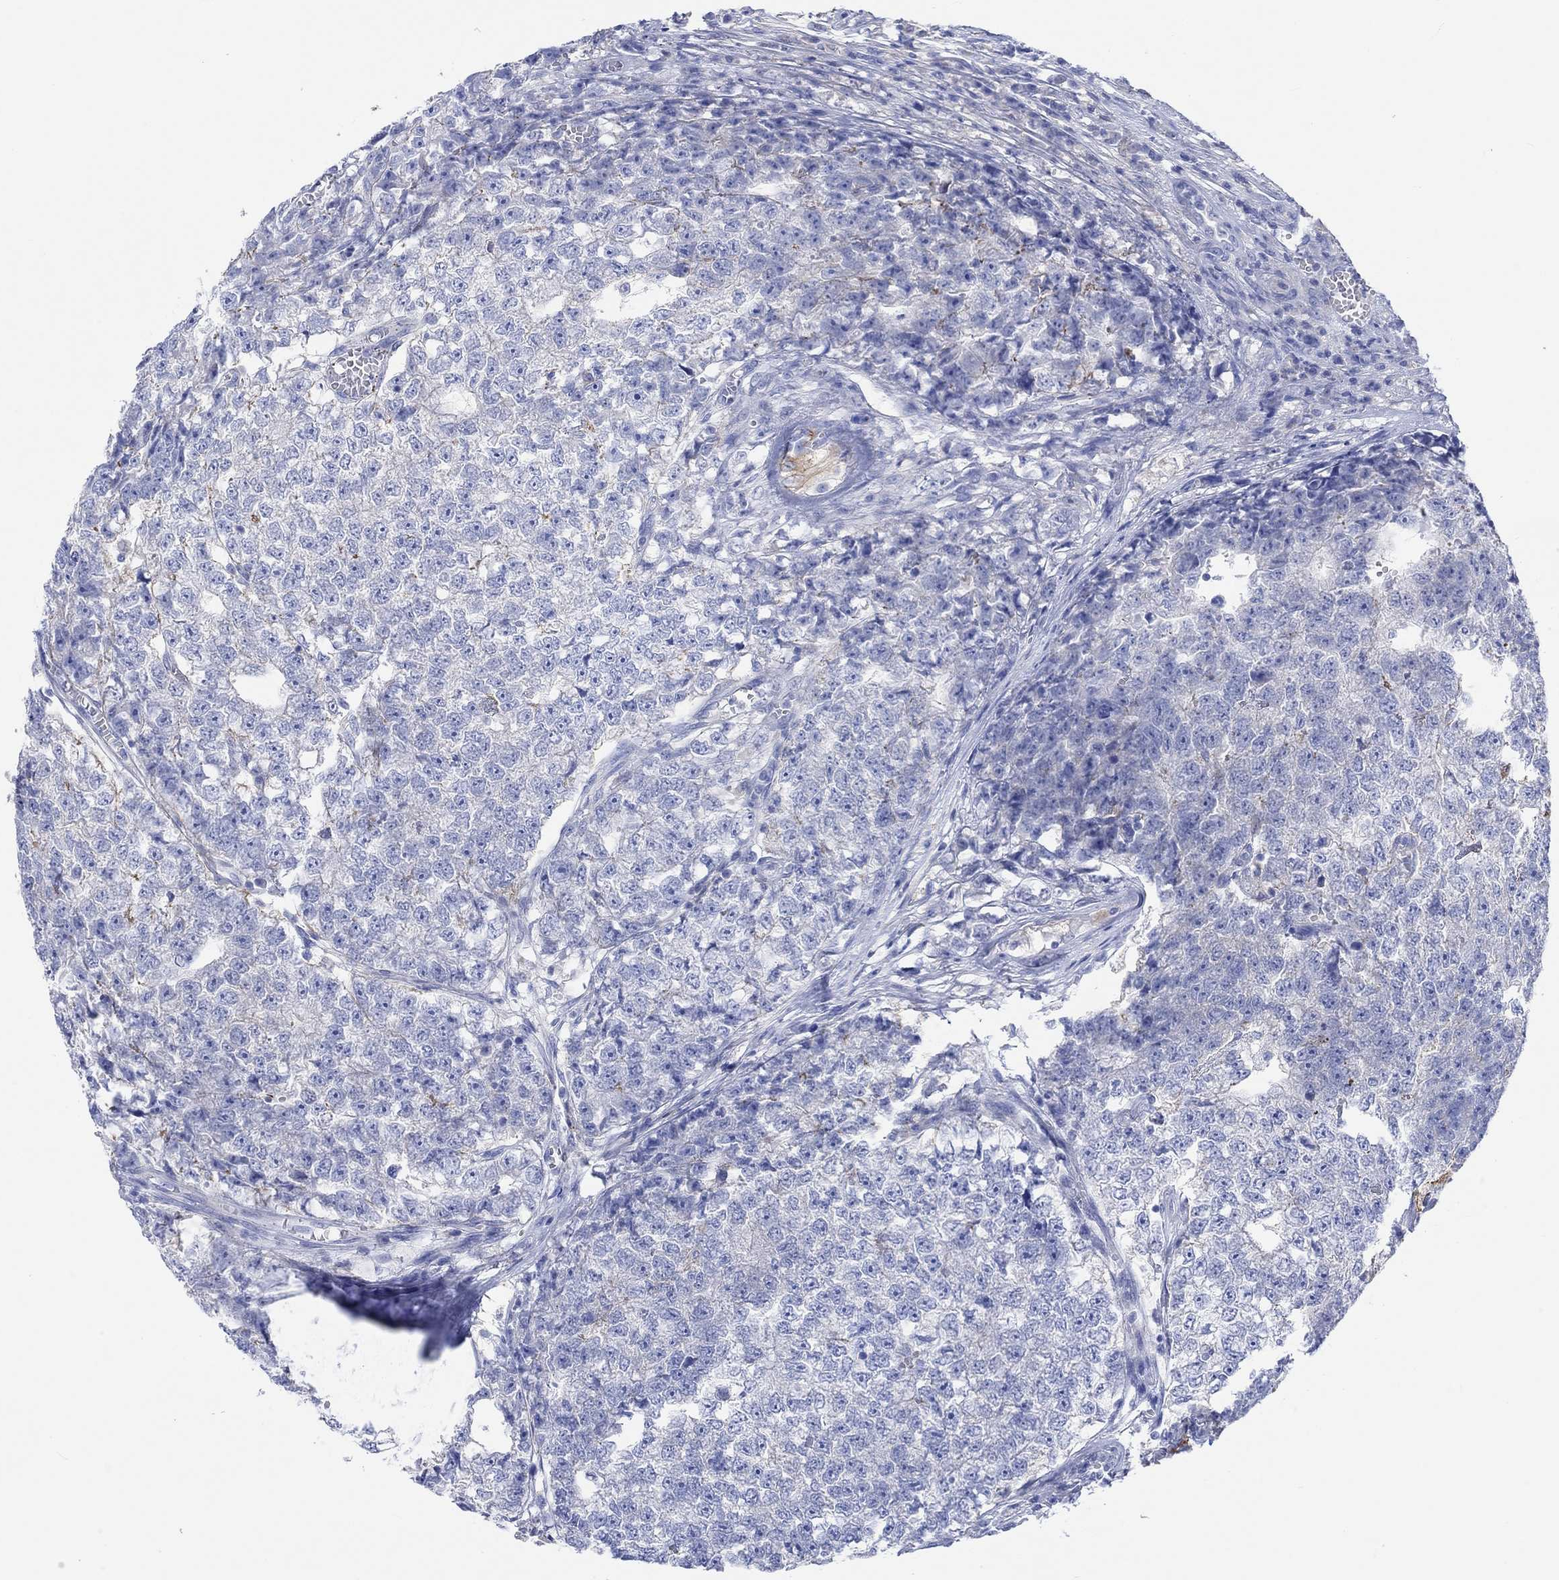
{"staining": {"intensity": "negative", "quantity": "none", "location": "none"}, "tissue": "testis cancer", "cell_type": "Tumor cells", "image_type": "cancer", "snomed": [{"axis": "morphology", "description": "Seminoma, NOS"}, {"axis": "morphology", "description": "Carcinoma, Embryonal, NOS"}, {"axis": "topography", "description": "Testis"}], "caption": "An image of human testis cancer (embryonal carcinoma) is negative for staining in tumor cells.", "gene": "REEP6", "patient": {"sex": "male", "age": 22}}